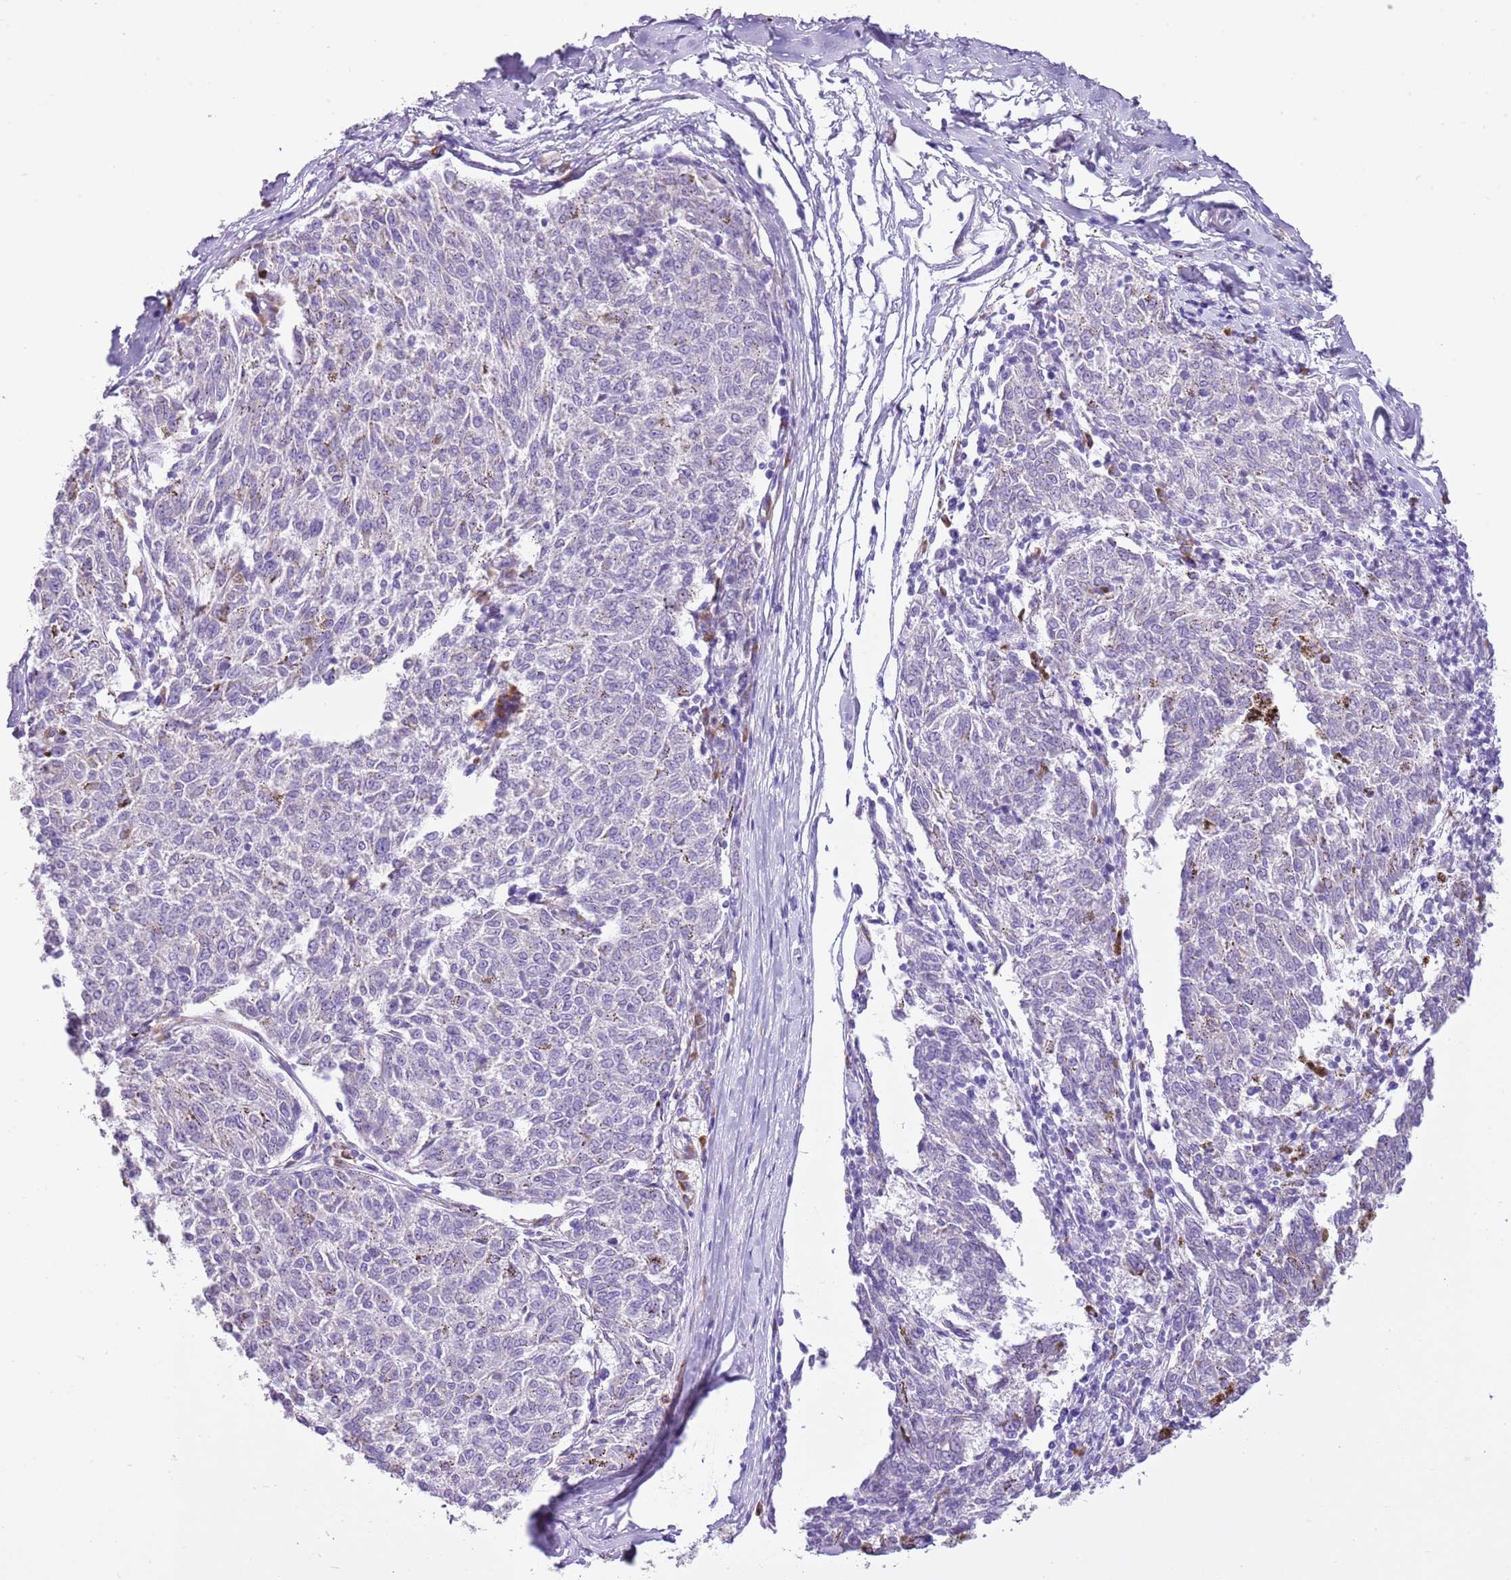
{"staining": {"intensity": "negative", "quantity": "none", "location": "none"}, "tissue": "melanoma", "cell_type": "Tumor cells", "image_type": "cancer", "snomed": [{"axis": "morphology", "description": "Malignant melanoma, NOS"}, {"axis": "topography", "description": "Skin"}], "caption": "Malignant melanoma was stained to show a protein in brown. There is no significant positivity in tumor cells. (Brightfield microscopy of DAB IHC at high magnification).", "gene": "AAR2", "patient": {"sex": "female", "age": 72}}